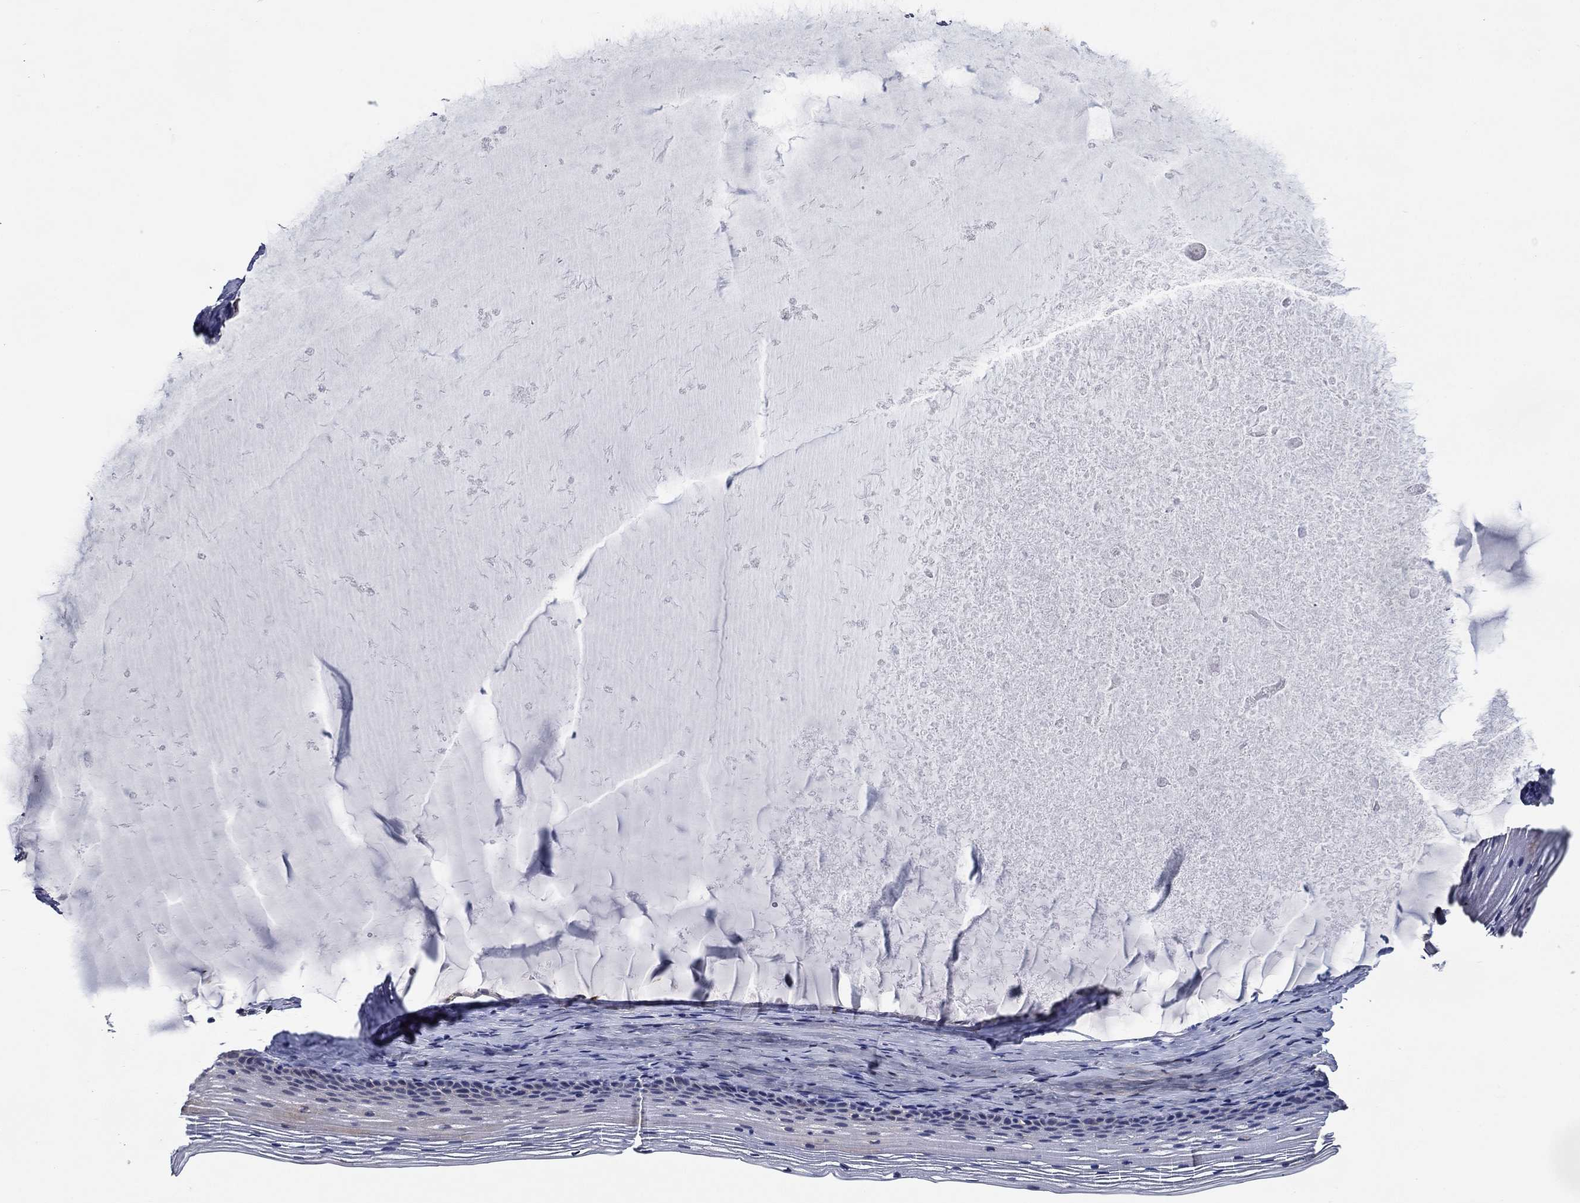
{"staining": {"intensity": "negative", "quantity": "none", "location": "none"}, "tissue": "cervix", "cell_type": "Glandular cells", "image_type": "normal", "snomed": [{"axis": "morphology", "description": "Normal tissue, NOS"}, {"axis": "topography", "description": "Cervix"}], "caption": "An immunohistochemistry photomicrograph of normal cervix is shown. There is no staining in glandular cells of cervix. The staining was performed using DAB to visualize the protein expression in brown, while the nuclei were stained in blue with hematoxylin (Magnification: 20x).", "gene": "DDTL", "patient": {"sex": "female", "age": 39}}